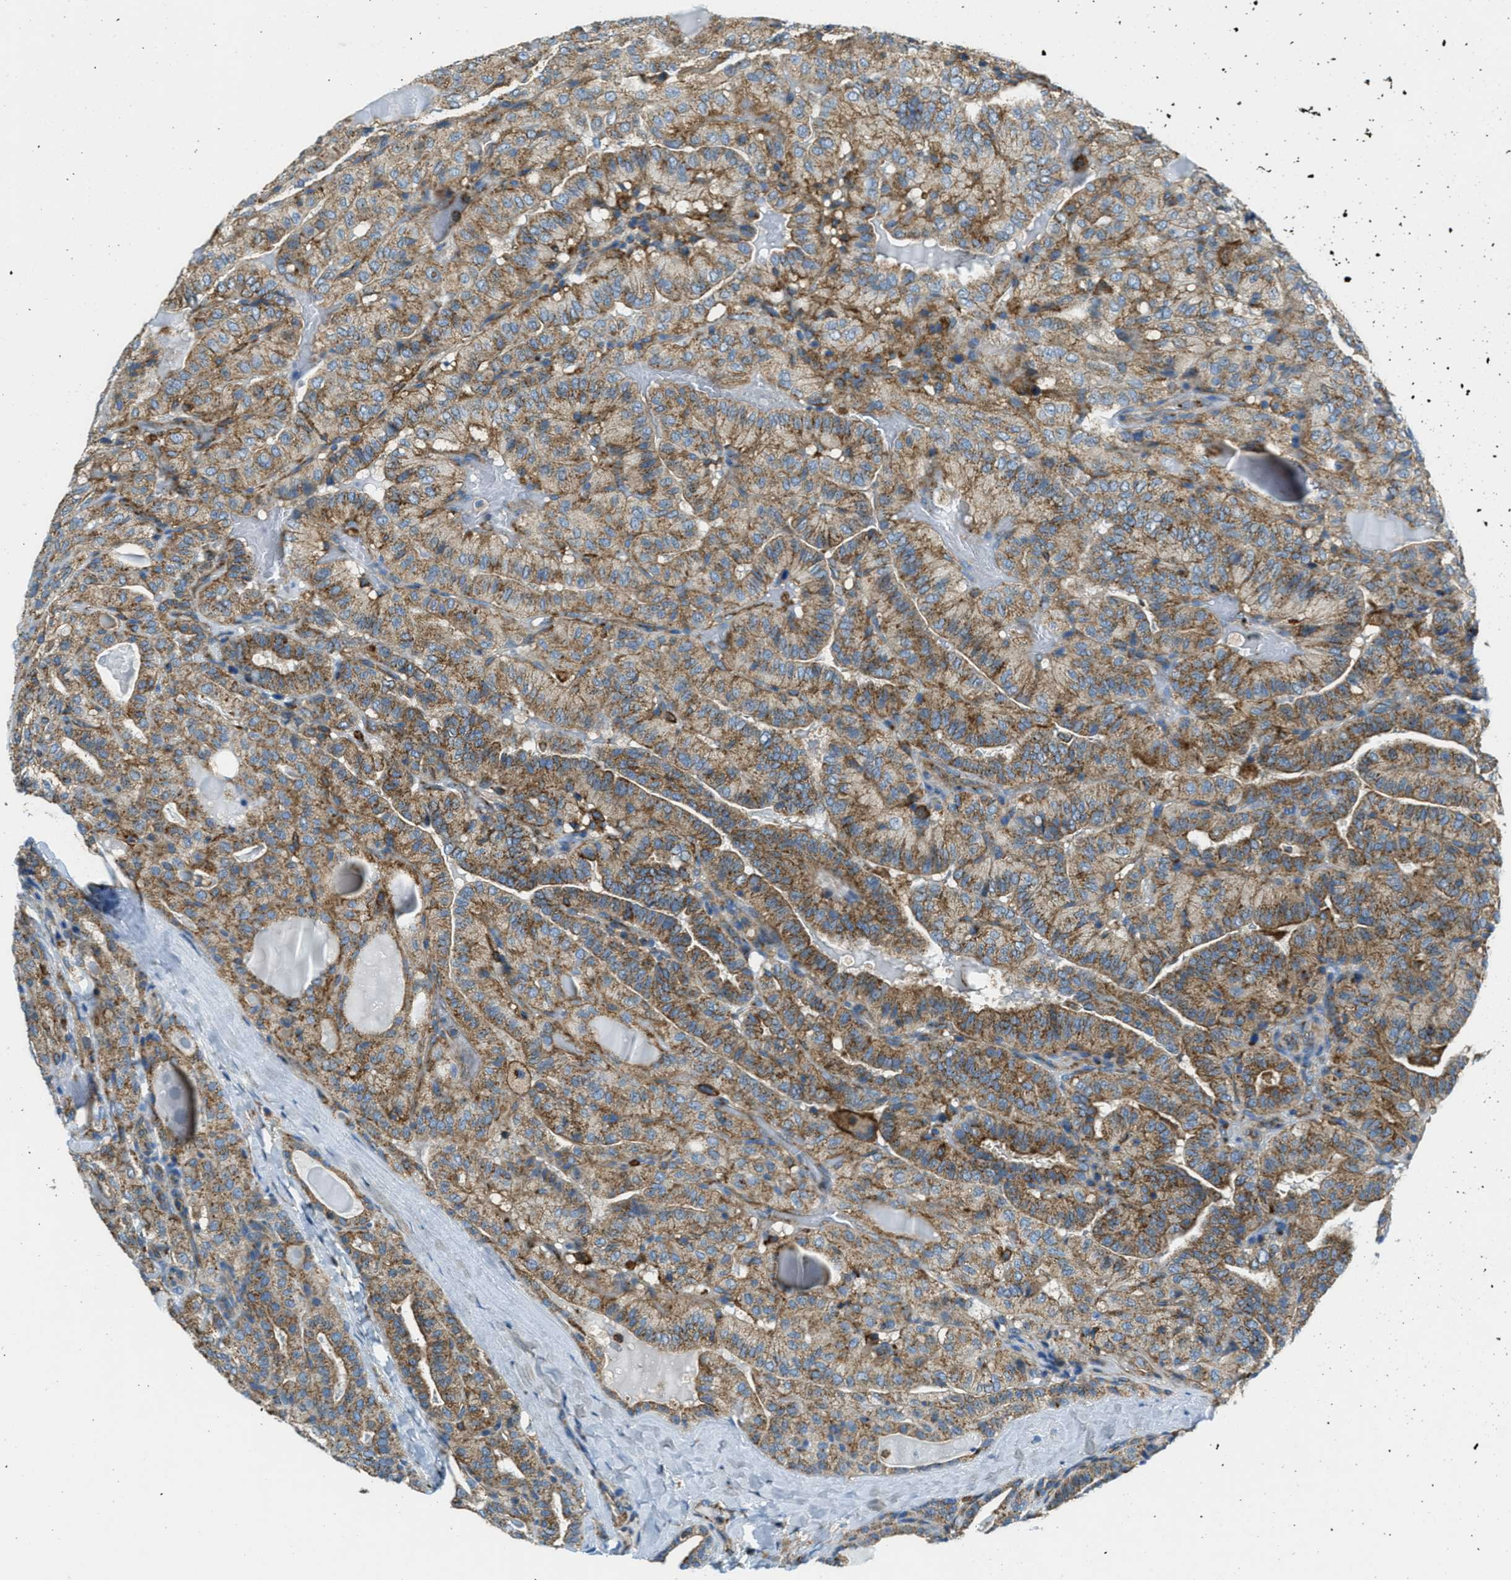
{"staining": {"intensity": "moderate", "quantity": ">75%", "location": "cytoplasmic/membranous"}, "tissue": "thyroid cancer", "cell_type": "Tumor cells", "image_type": "cancer", "snomed": [{"axis": "morphology", "description": "Papillary adenocarcinoma, NOS"}, {"axis": "topography", "description": "Thyroid gland"}], "caption": "Thyroid cancer (papillary adenocarcinoma) was stained to show a protein in brown. There is medium levels of moderate cytoplasmic/membranous staining in about >75% of tumor cells.", "gene": "AP2B1", "patient": {"sex": "male", "age": 77}}